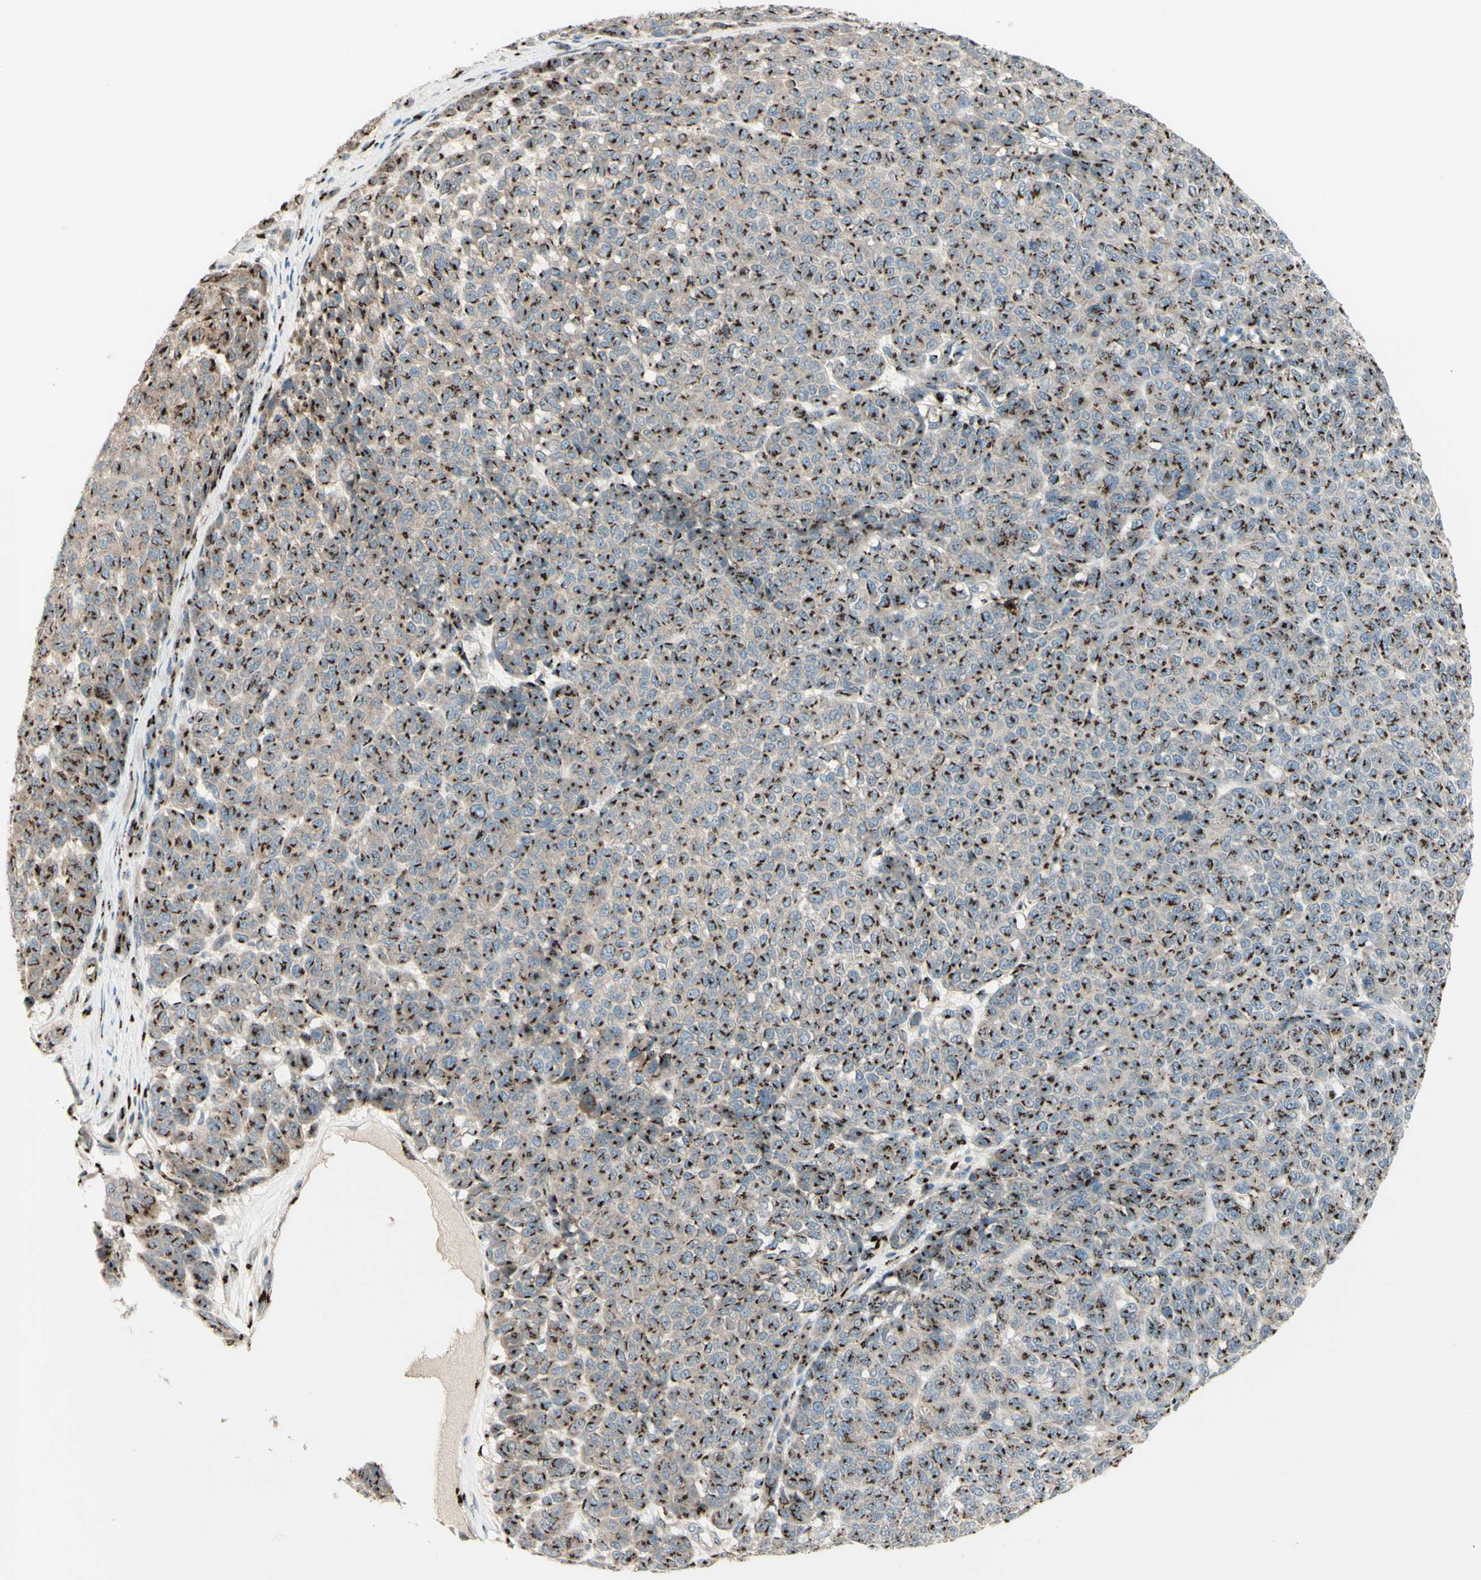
{"staining": {"intensity": "moderate", "quantity": ">75%", "location": "cytoplasmic/membranous"}, "tissue": "melanoma", "cell_type": "Tumor cells", "image_type": "cancer", "snomed": [{"axis": "morphology", "description": "Malignant melanoma, NOS"}, {"axis": "topography", "description": "Skin"}], "caption": "Melanoma stained for a protein shows moderate cytoplasmic/membranous positivity in tumor cells.", "gene": "BPNT2", "patient": {"sex": "male", "age": 59}}